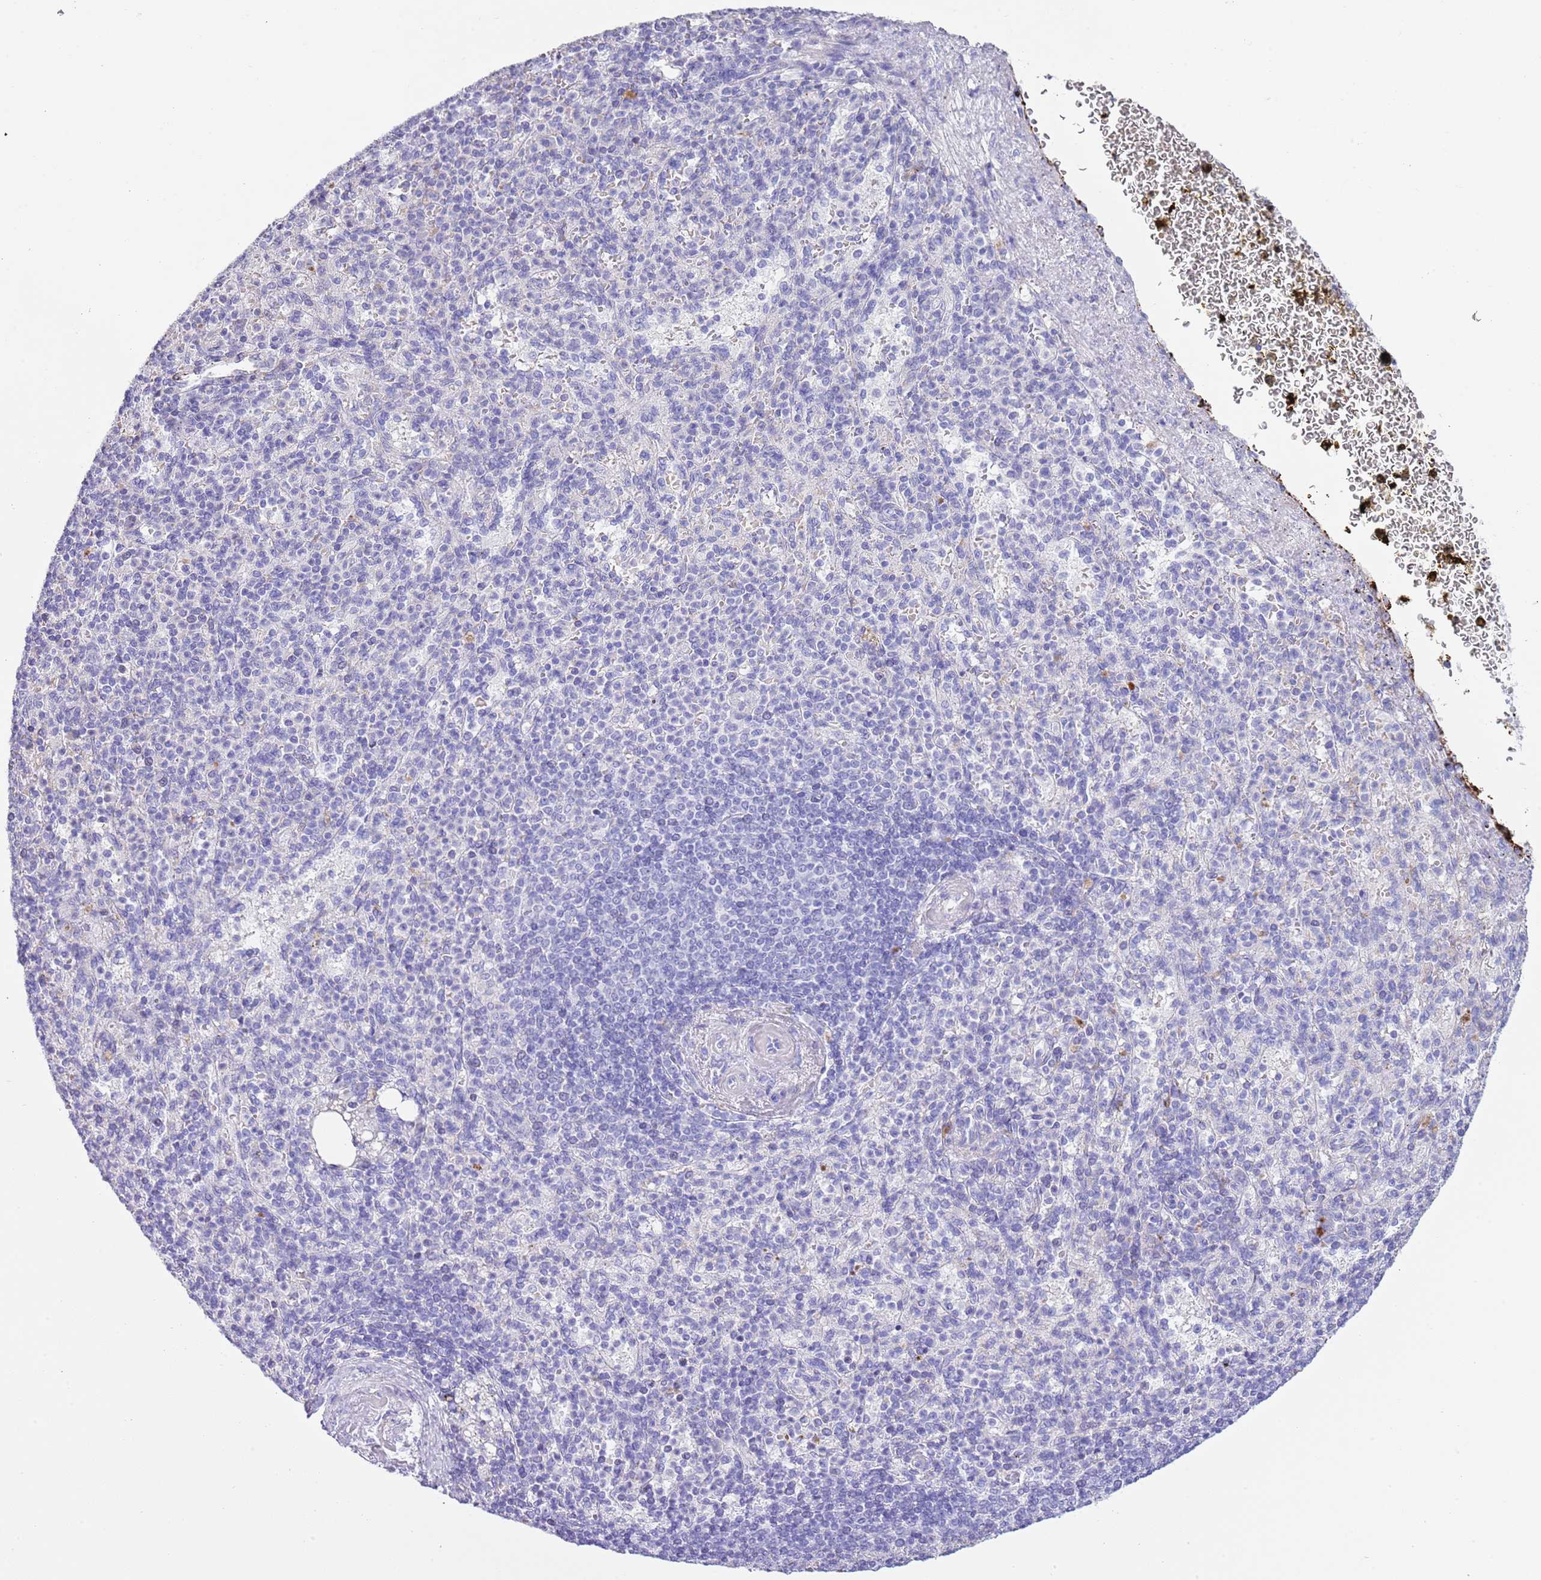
{"staining": {"intensity": "negative", "quantity": "none", "location": "none"}, "tissue": "spleen", "cell_type": "Cells in red pulp", "image_type": "normal", "snomed": [{"axis": "morphology", "description": "Normal tissue, NOS"}, {"axis": "topography", "description": "Spleen"}], "caption": "This is an immunohistochemistry micrograph of benign spleen. There is no expression in cells in red pulp.", "gene": "ABHD17C", "patient": {"sex": "female", "age": 74}}